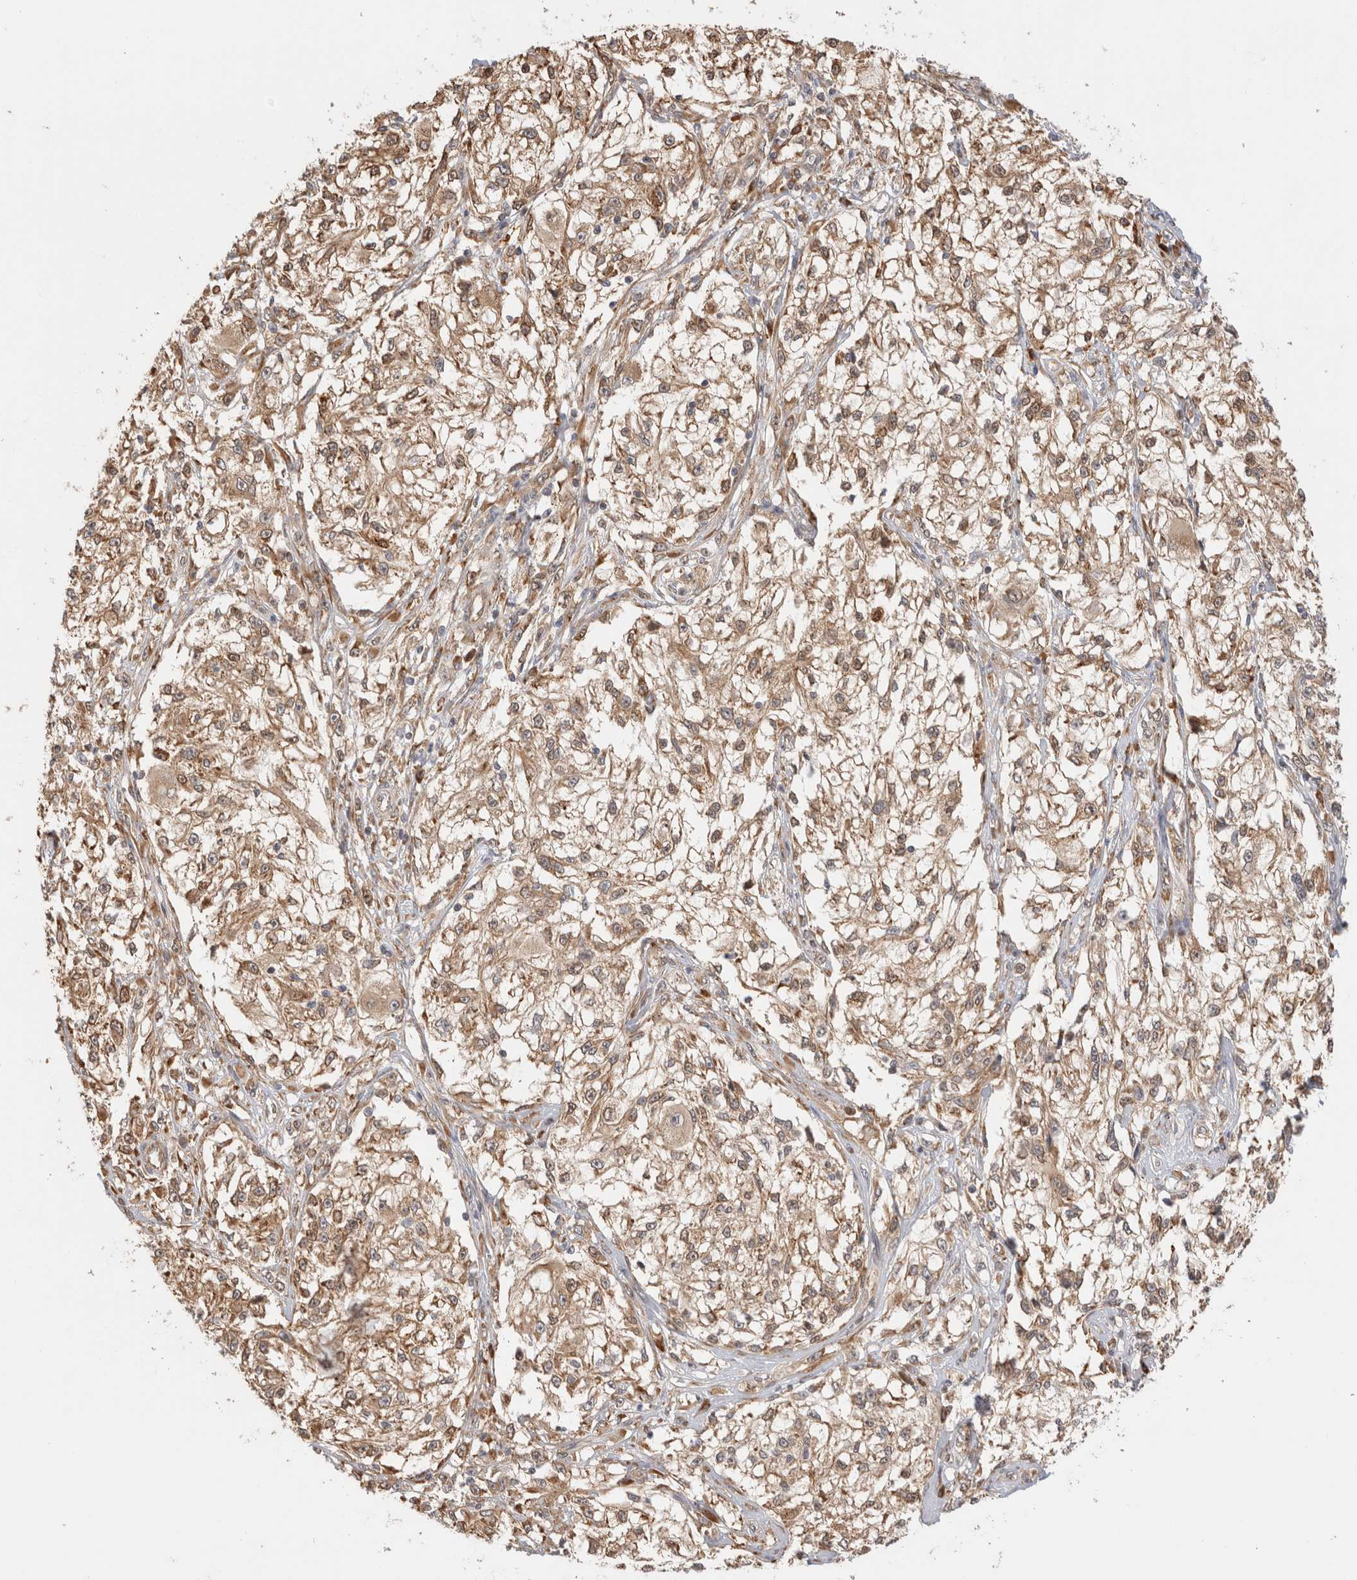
{"staining": {"intensity": "weak", "quantity": ">75%", "location": "cytoplasmic/membranous"}, "tissue": "melanoma", "cell_type": "Tumor cells", "image_type": "cancer", "snomed": [{"axis": "morphology", "description": "Malignant melanoma, NOS"}, {"axis": "topography", "description": "Skin of head"}], "caption": "About >75% of tumor cells in melanoma show weak cytoplasmic/membranous protein positivity as visualized by brown immunohistochemical staining.", "gene": "ACTL9", "patient": {"sex": "male", "age": 83}}